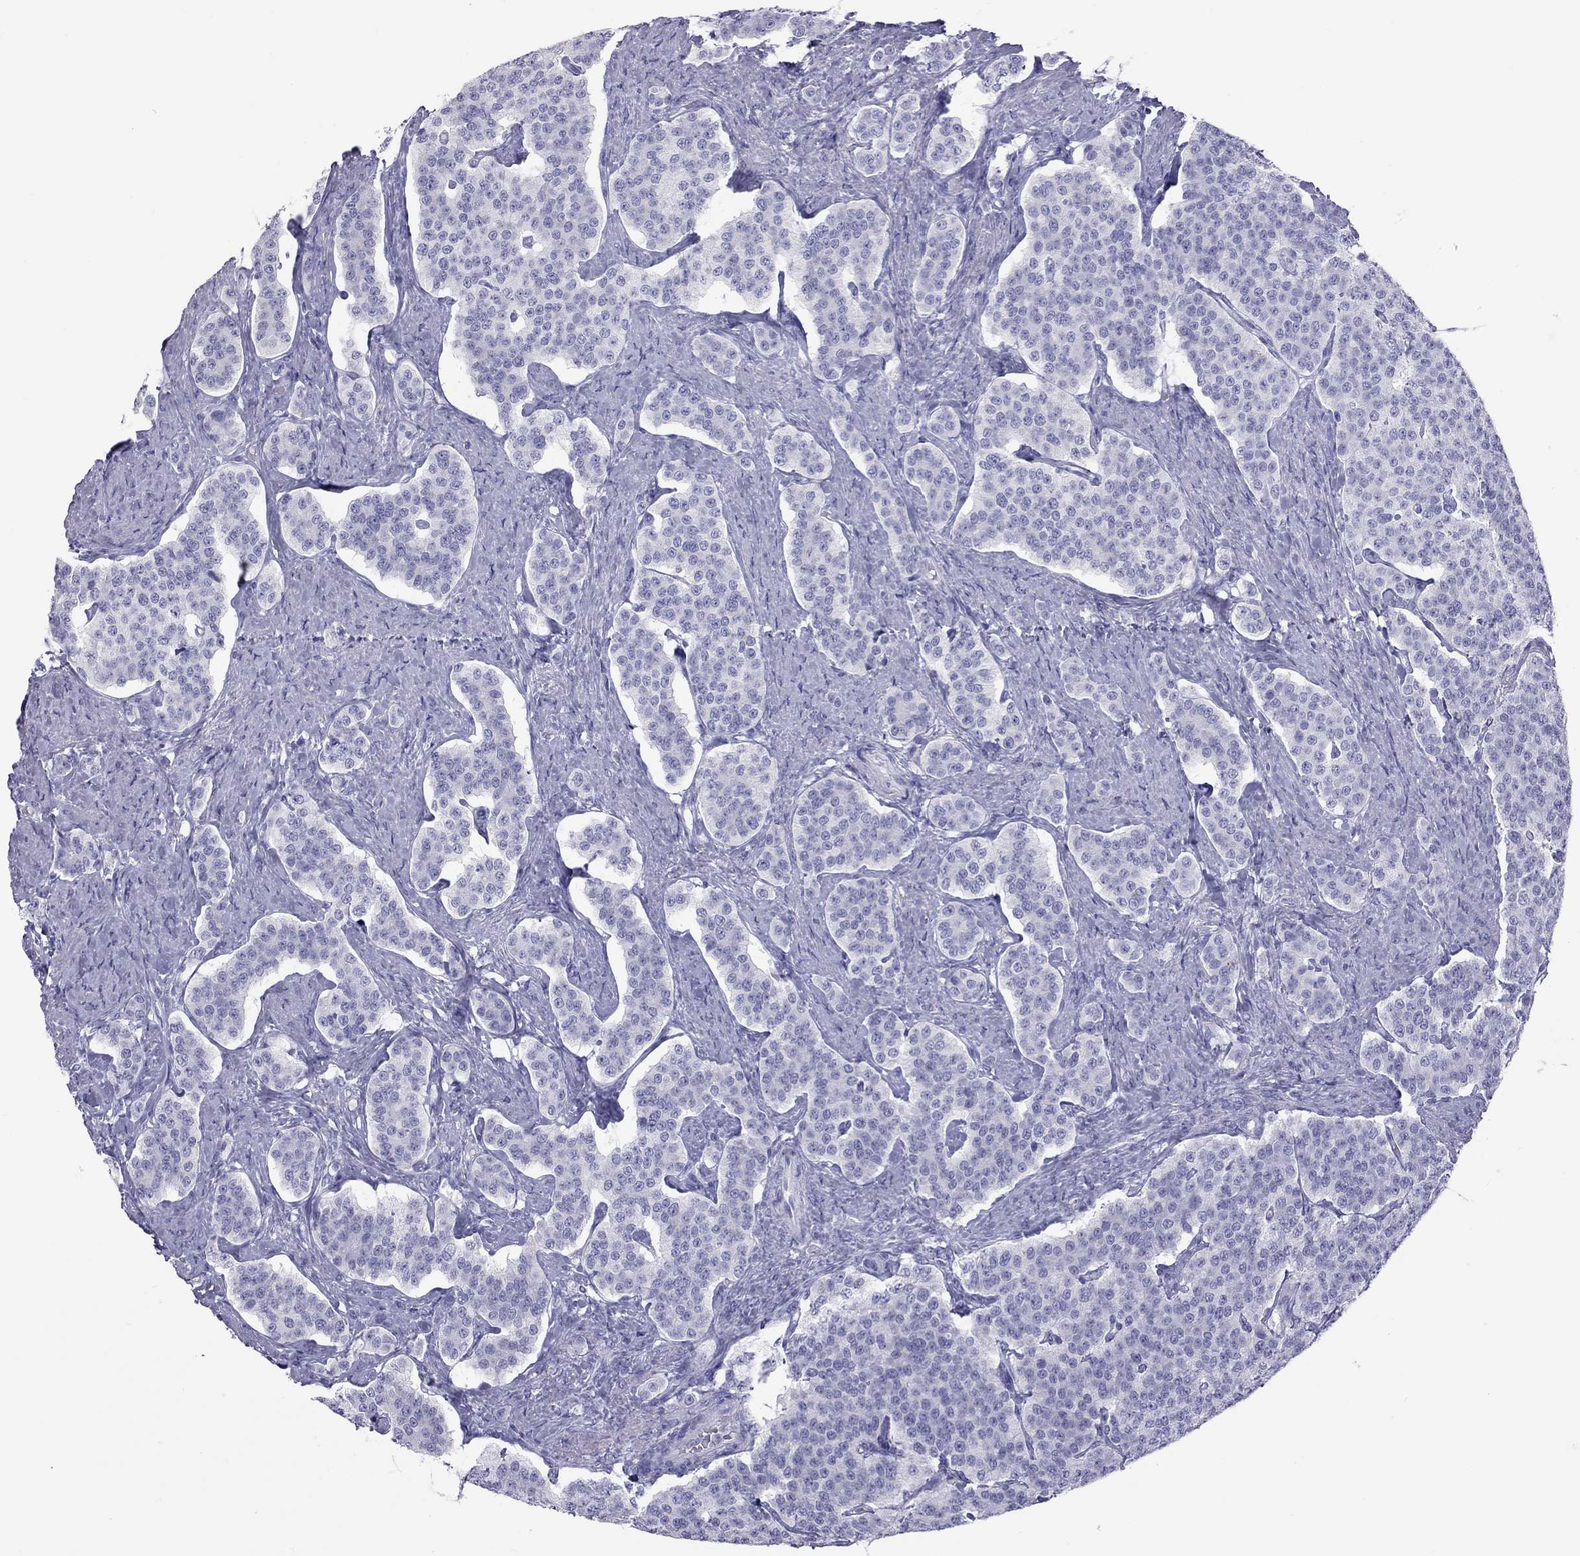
{"staining": {"intensity": "negative", "quantity": "none", "location": "none"}, "tissue": "carcinoid", "cell_type": "Tumor cells", "image_type": "cancer", "snomed": [{"axis": "morphology", "description": "Carcinoid, malignant, NOS"}, {"axis": "topography", "description": "Small intestine"}], "caption": "An immunohistochemistry micrograph of carcinoid is shown. There is no staining in tumor cells of carcinoid.", "gene": "STAG3", "patient": {"sex": "female", "age": 58}}